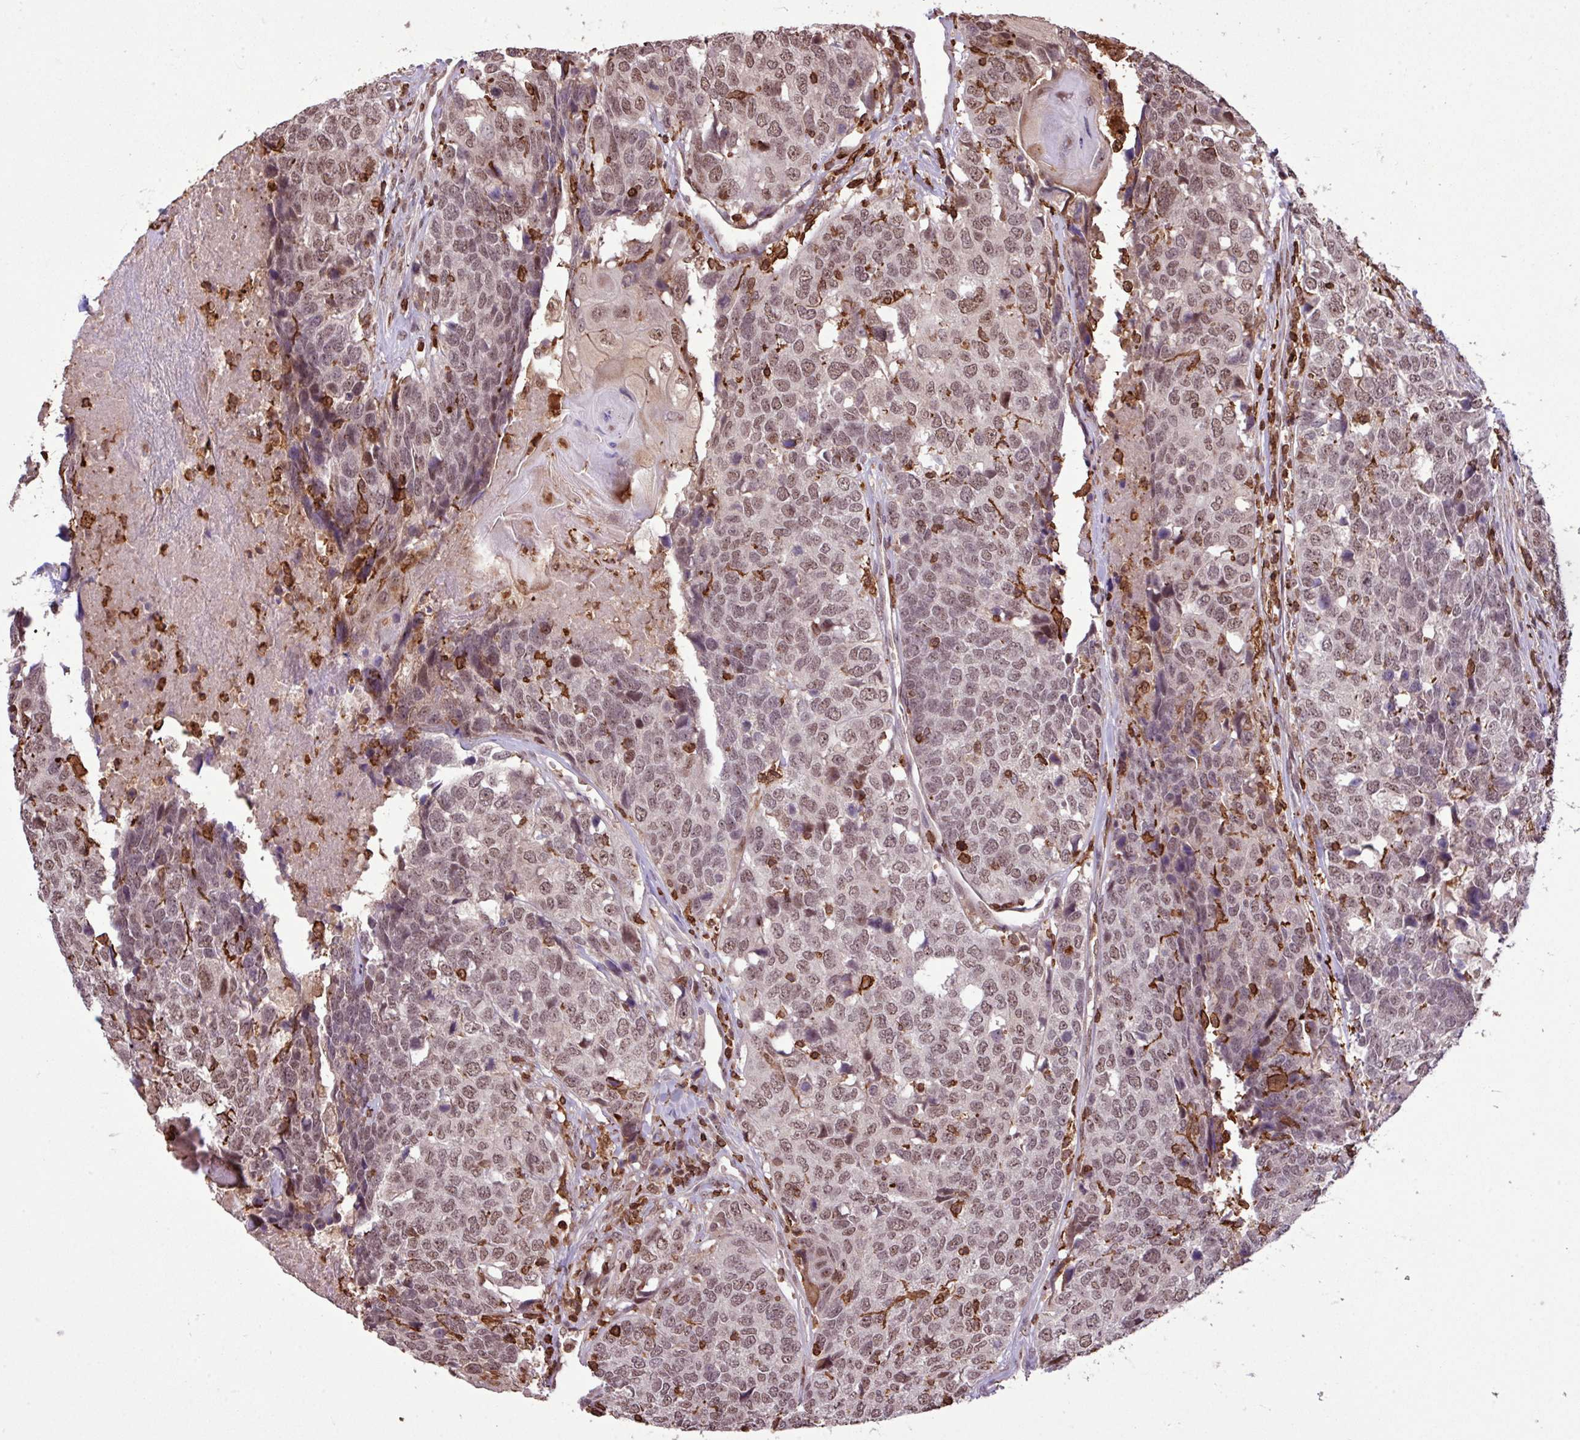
{"staining": {"intensity": "moderate", "quantity": ">75%", "location": "nuclear"}, "tissue": "head and neck cancer", "cell_type": "Tumor cells", "image_type": "cancer", "snomed": [{"axis": "morphology", "description": "Squamous cell carcinoma, NOS"}, {"axis": "topography", "description": "Head-Neck"}], "caption": "A brown stain highlights moderate nuclear staining of a protein in head and neck squamous cell carcinoma tumor cells. (Brightfield microscopy of DAB IHC at high magnification).", "gene": "GON7", "patient": {"sex": "male", "age": 66}}